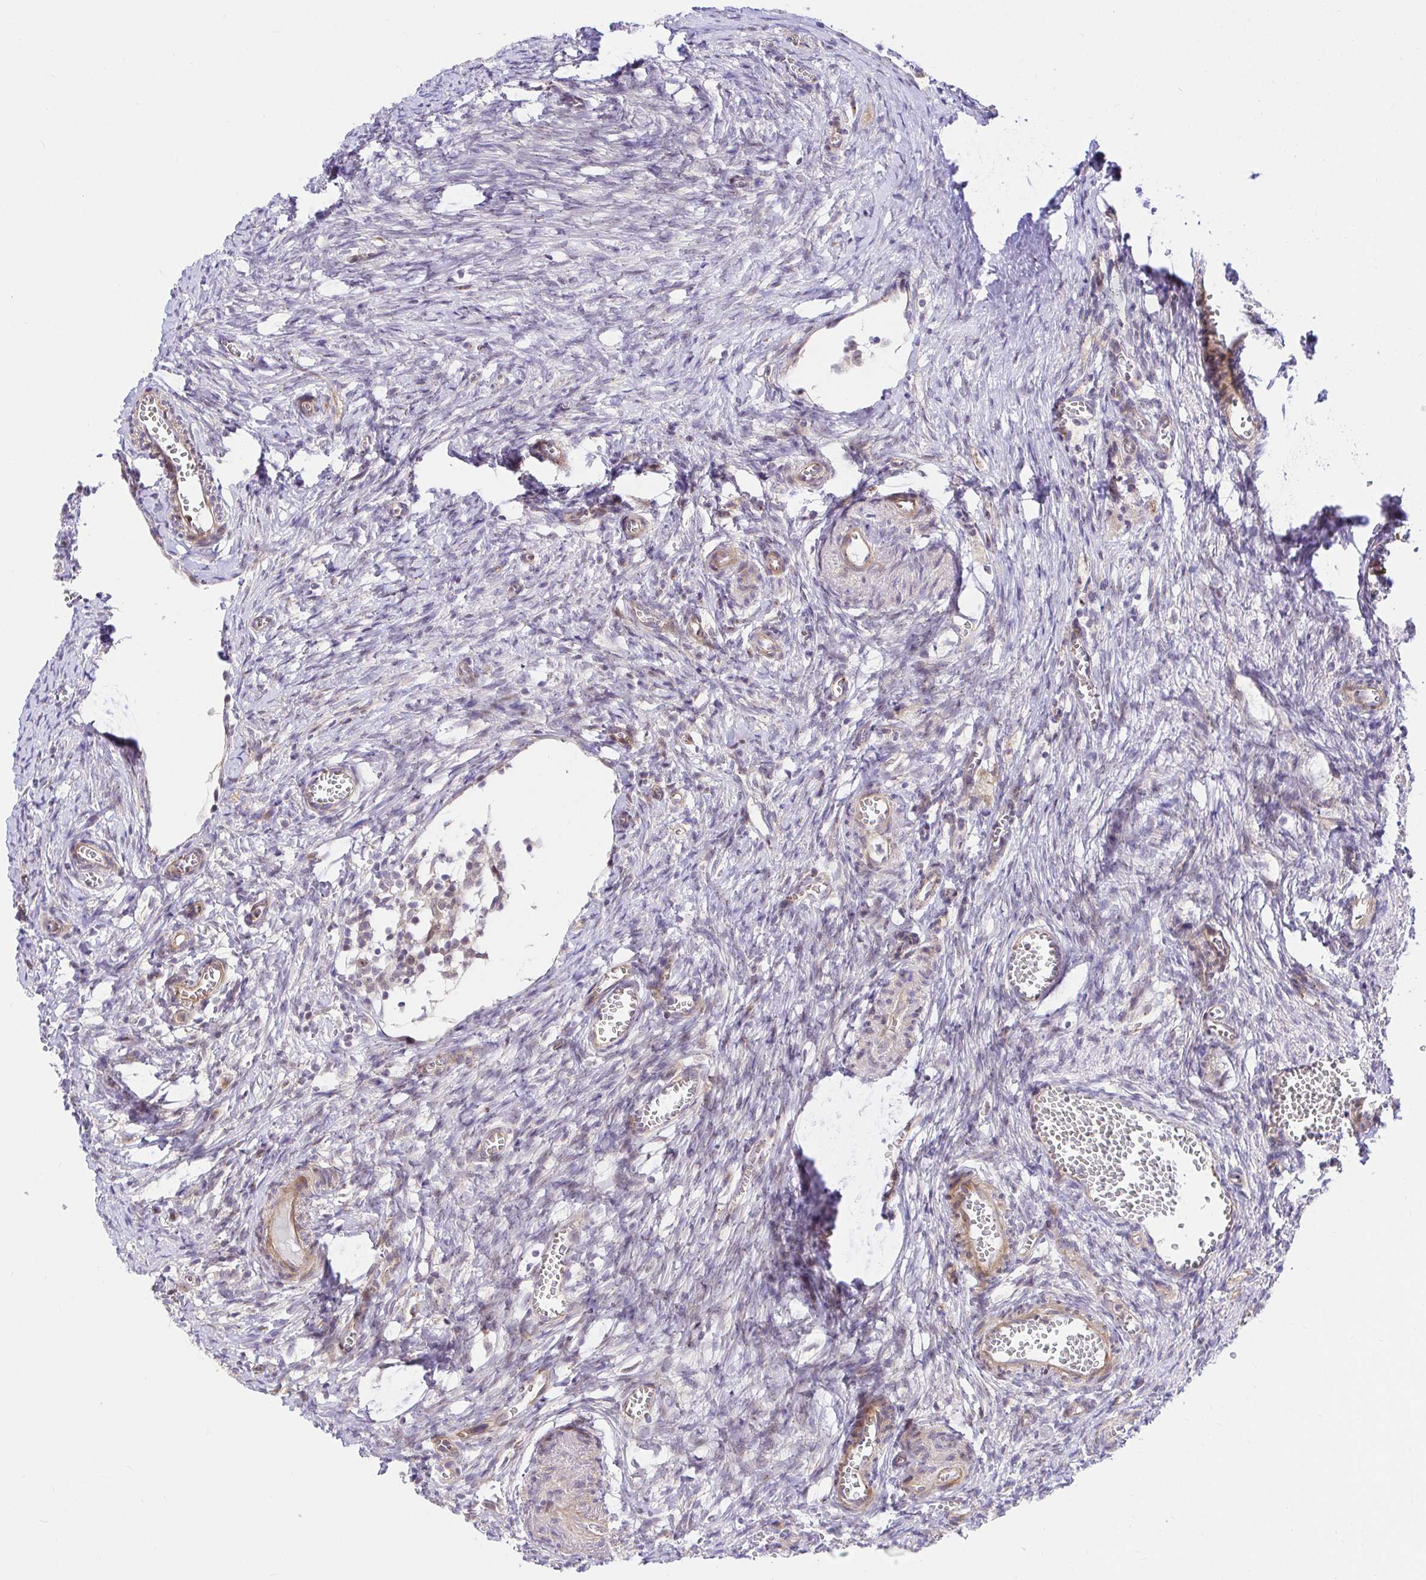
{"staining": {"intensity": "negative", "quantity": "none", "location": "none"}, "tissue": "ovary", "cell_type": "Follicle cells", "image_type": "normal", "snomed": [{"axis": "morphology", "description": "Normal tissue, NOS"}, {"axis": "topography", "description": "Ovary"}], "caption": "Normal ovary was stained to show a protein in brown. There is no significant positivity in follicle cells.", "gene": "TRIM55", "patient": {"sex": "female", "age": 41}}